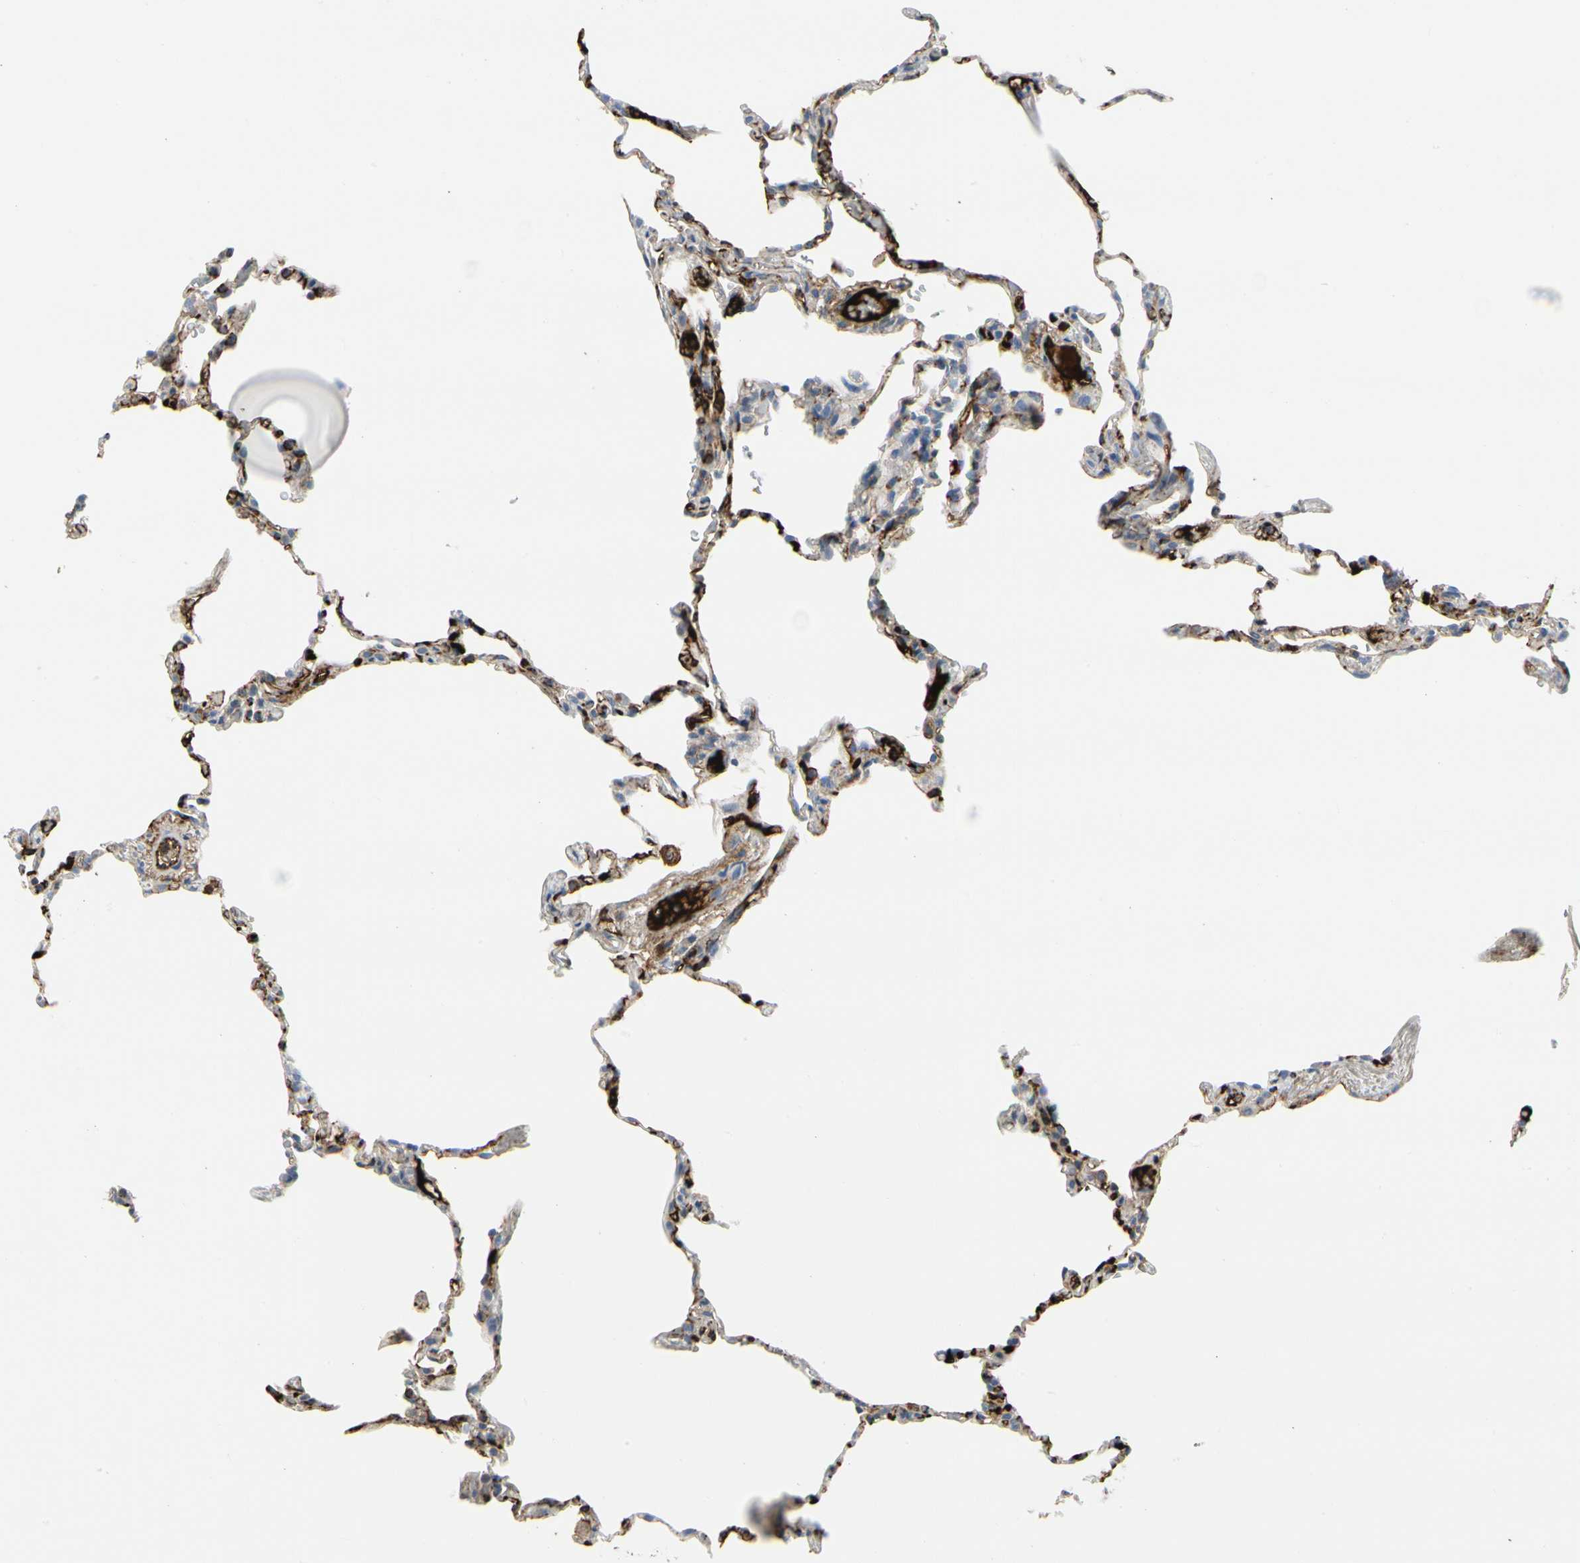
{"staining": {"intensity": "negative", "quantity": "none", "location": "none"}, "tissue": "lung", "cell_type": "Alveolar cells", "image_type": "normal", "snomed": [{"axis": "morphology", "description": "Normal tissue, NOS"}, {"axis": "topography", "description": "Lung"}], "caption": "Immunohistochemistry (IHC) micrograph of benign lung stained for a protein (brown), which demonstrates no expression in alveolar cells.", "gene": "FGB", "patient": {"sex": "male", "age": 59}}